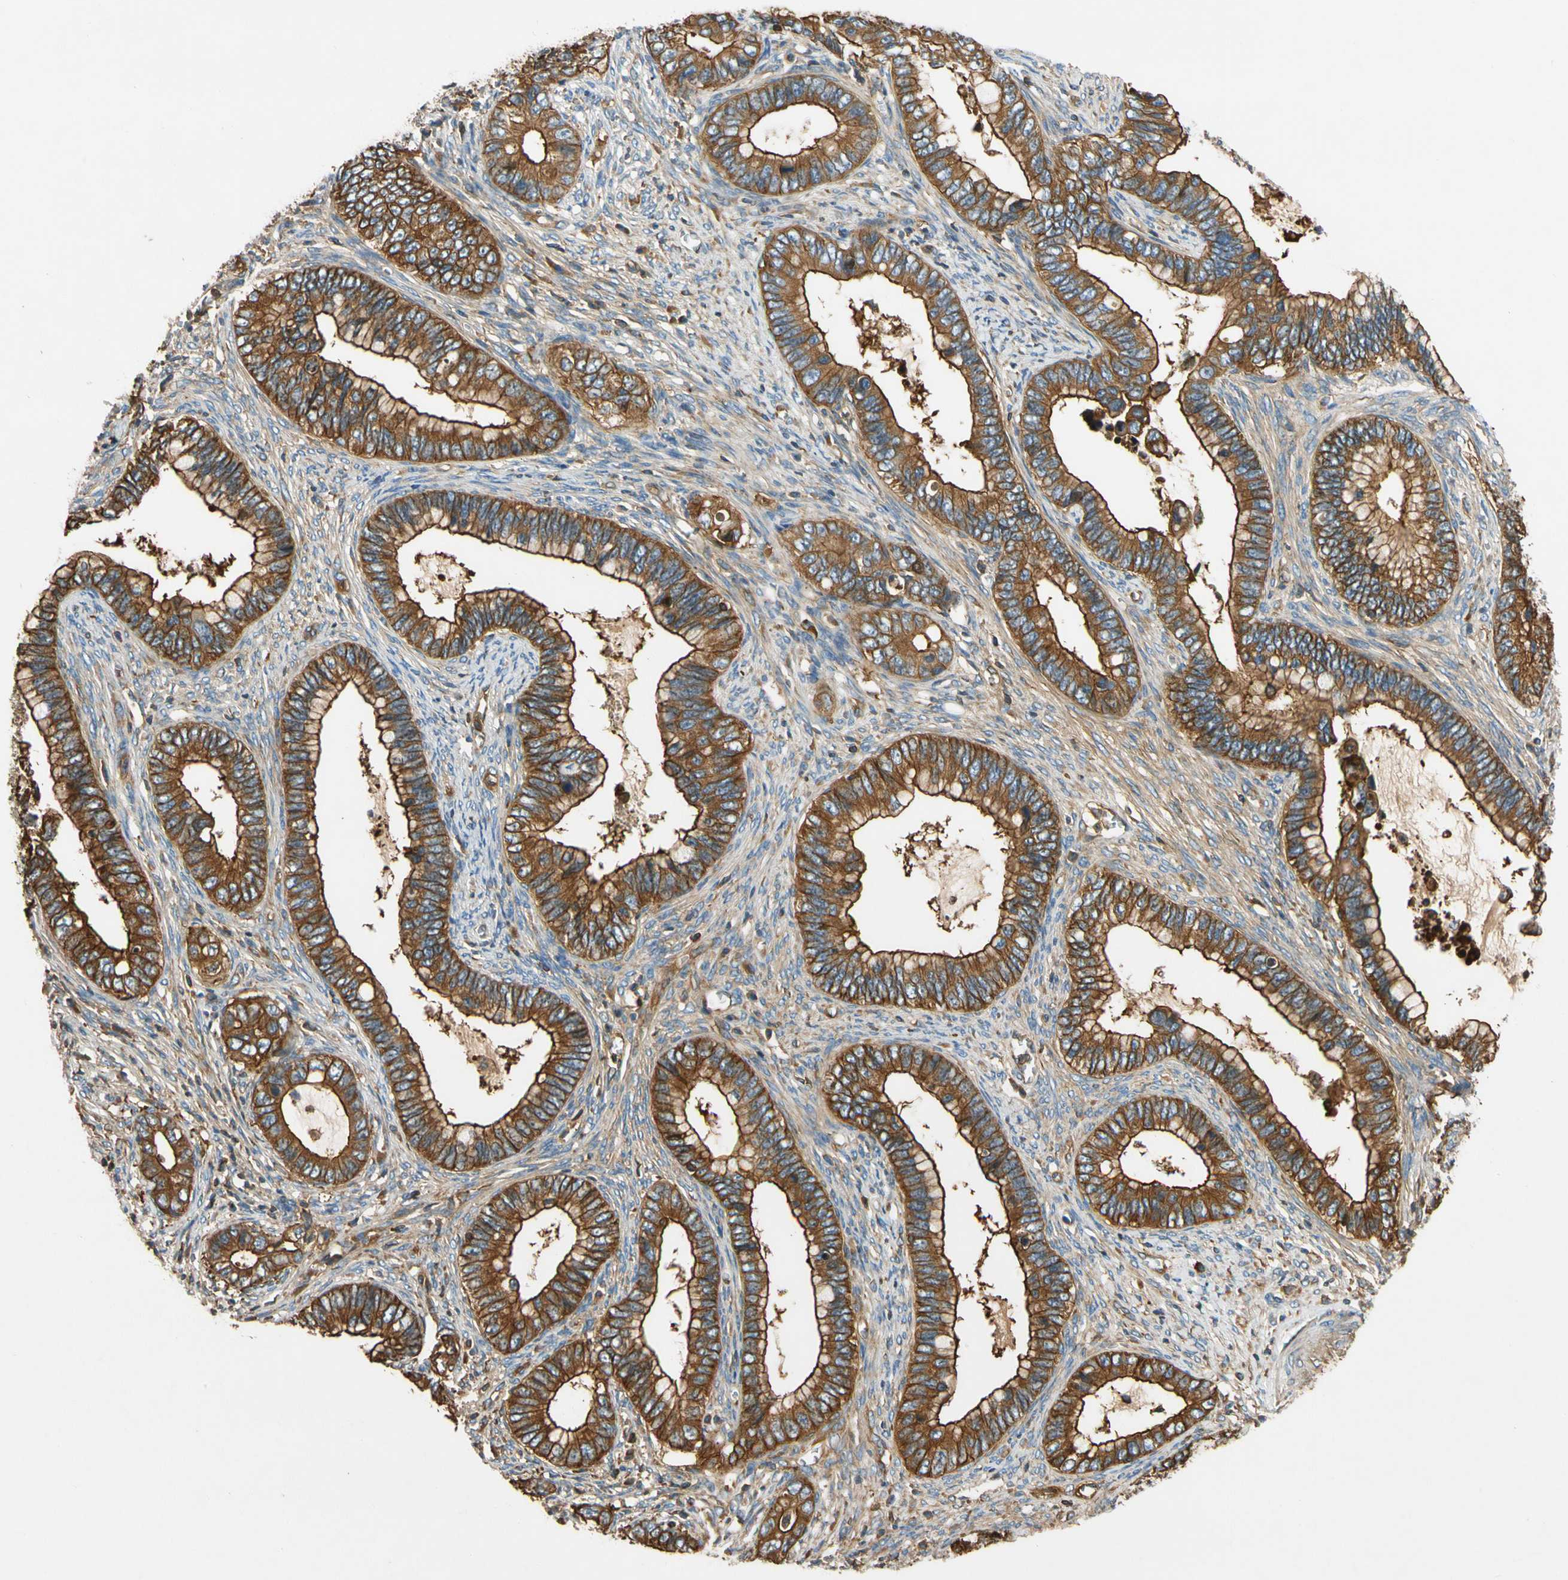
{"staining": {"intensity": "strong", "quantity": ">75%", "location": "cytoplasmic/membranous"}, "tissue": "cervical cancer", "cell_type": "Tumor cells", "image_type": "cancer", "snomed": [{"axis": "morphology", "description": "Adenocarcinoma, NOS"}, {"axis": "topography", "description": "Cervix"}], "caption": "Immunohistochemical staining of human adenocarcinoma (cervical) exhibits strong cytoplasmic/membranous protein staining in approximately >75% of tumor cells.", "gene": "TCP11L1", "patient": {"sex": "female", "age": 44}}